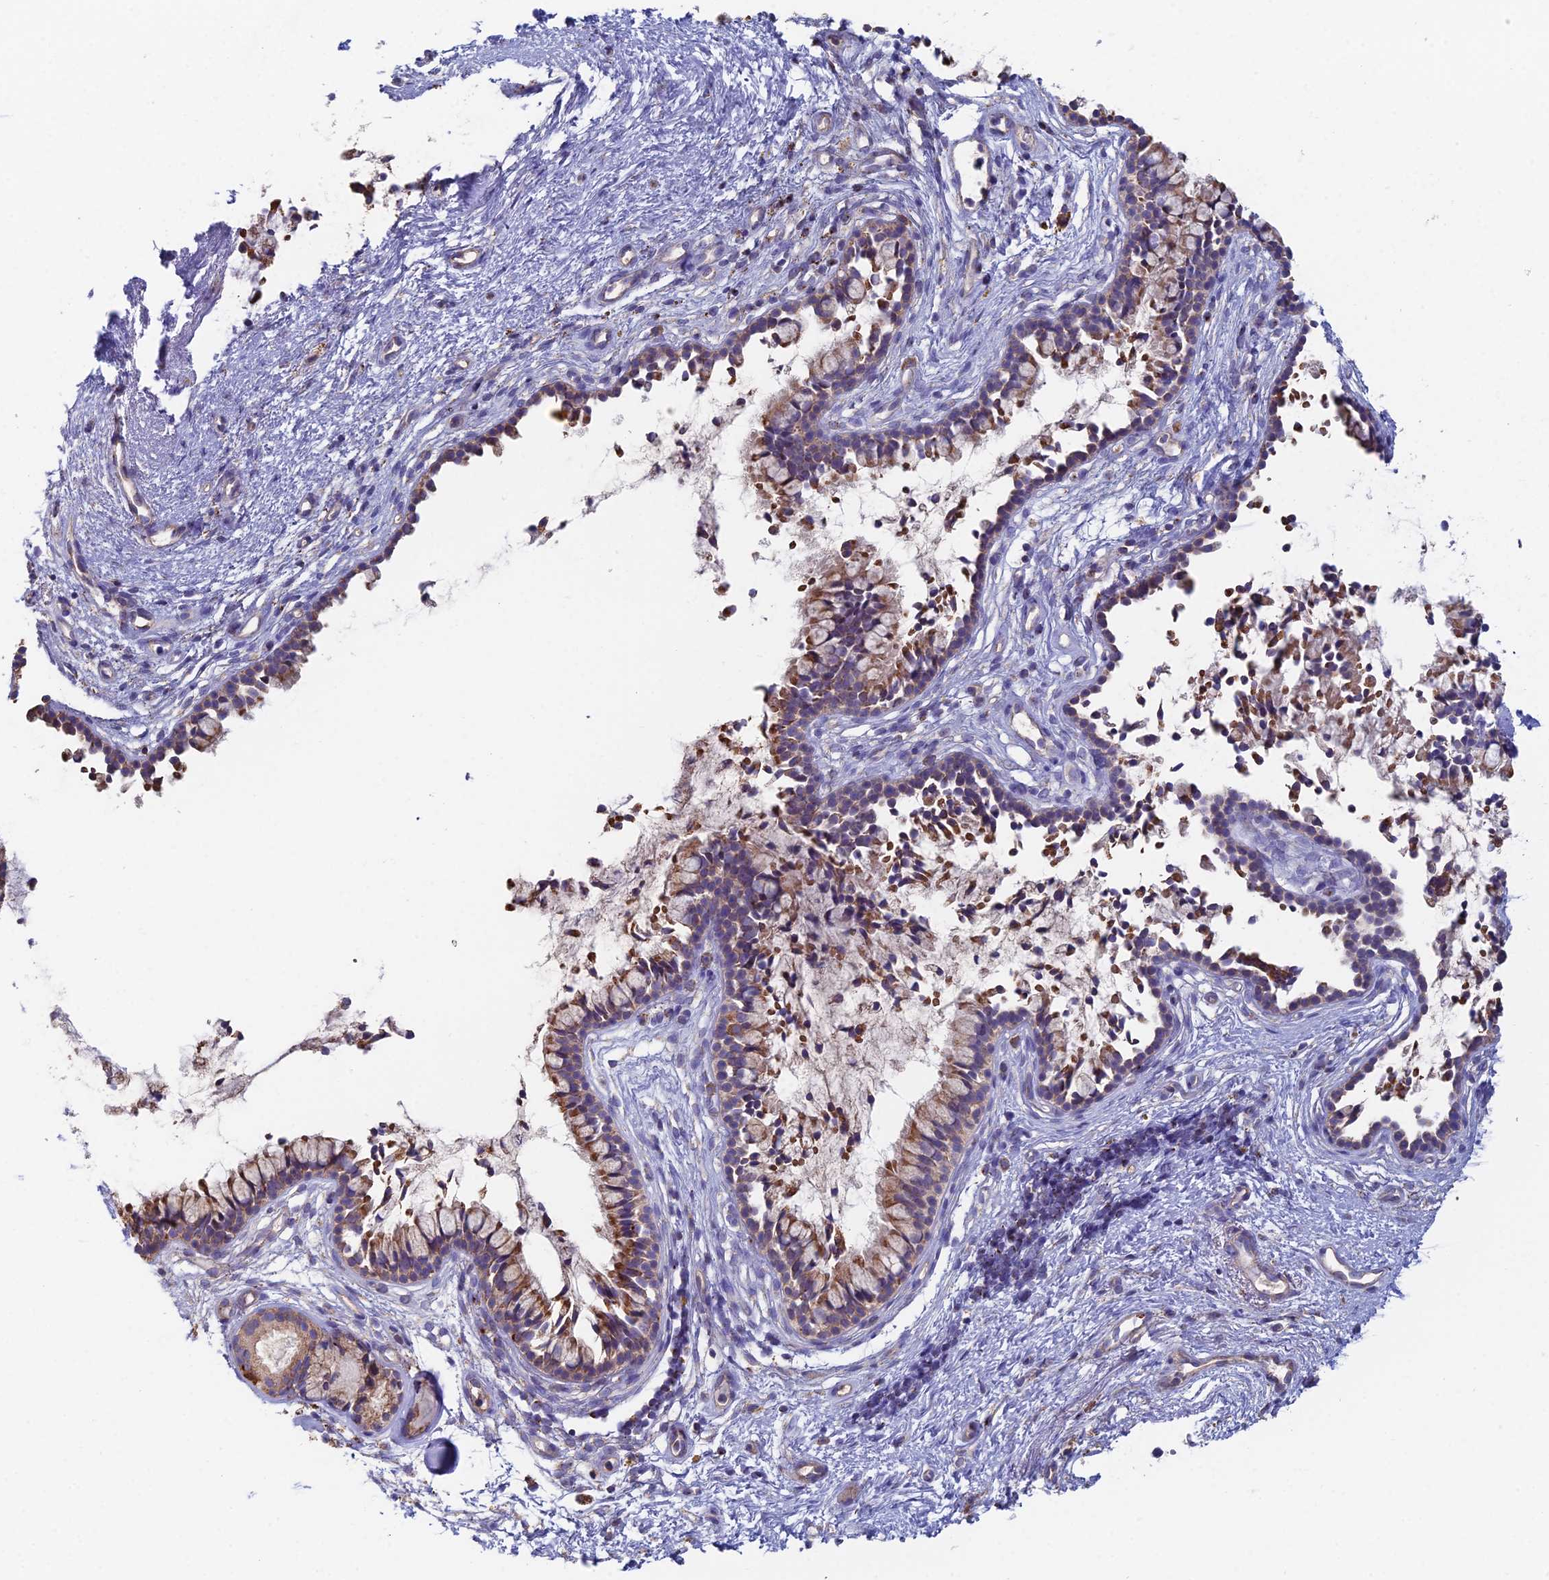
{"staining": {"intensity": "moderate", "quantity": "25%-75%", "location": "cytoplasmic/membranous"}, "tissue": "nasopharynx", "cell_type": "Respiratory epithelial cells", "image_type": "normal", "snomed": [{"axis": "morphology", "description": "Normal tissue, NOS"}, {"axis": "topography", "description": "Nasopharynx"}], "caption": "Protein positivity by immunohistochemistry exhibits moderate cytoplasmic/membranous staining in approximately 25%-75% of respiratory epithelial cells in unremarkable nasopharynx. Using DAB (brown) and hematoxylin (blue) stains, captured at high magnification using brightfield microscopy.", "gene": "SPOCK2", "patient": {"sex": "male", "age": 82}}